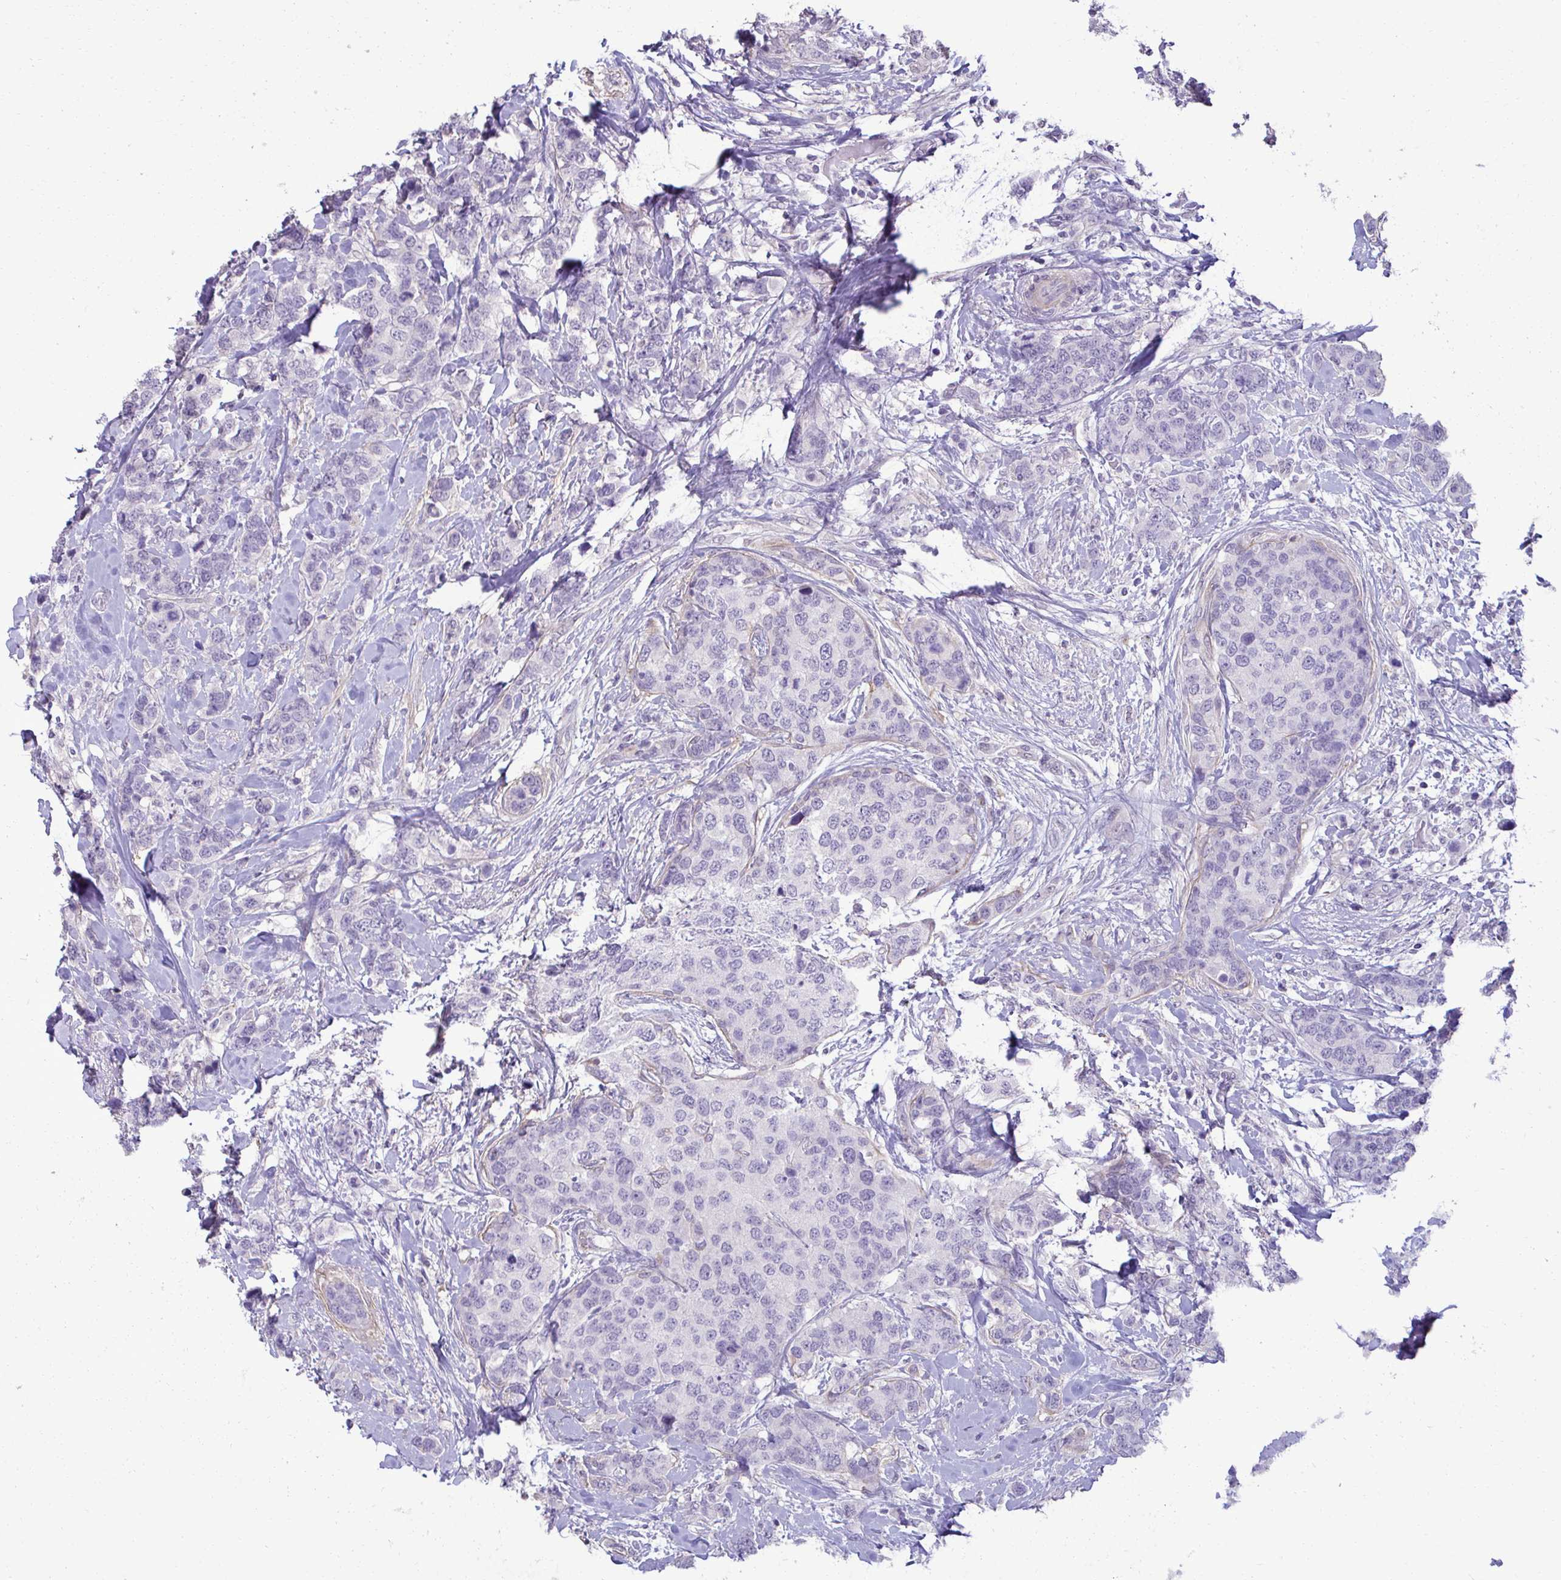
{"staining": {"intensity": "negative", "quantity": "none", "location": "none"}, "tissue": "breast cancer", "cell_type": "Tumor cells", "image_type": "cancer", "snomed": [{"axis": "morphology", "description": "Lobular carcinoma"}, {"axis": "topography", "description": "Breast"}], "caption": "Tumor cells show no significant positivity in lobular carcinoma (breast). (DAB immunohistochemistry (IHC) with hematoxylin counter stain).", "gene": "SLC30A3", "patient": {"sex": "female", "age": 59}}